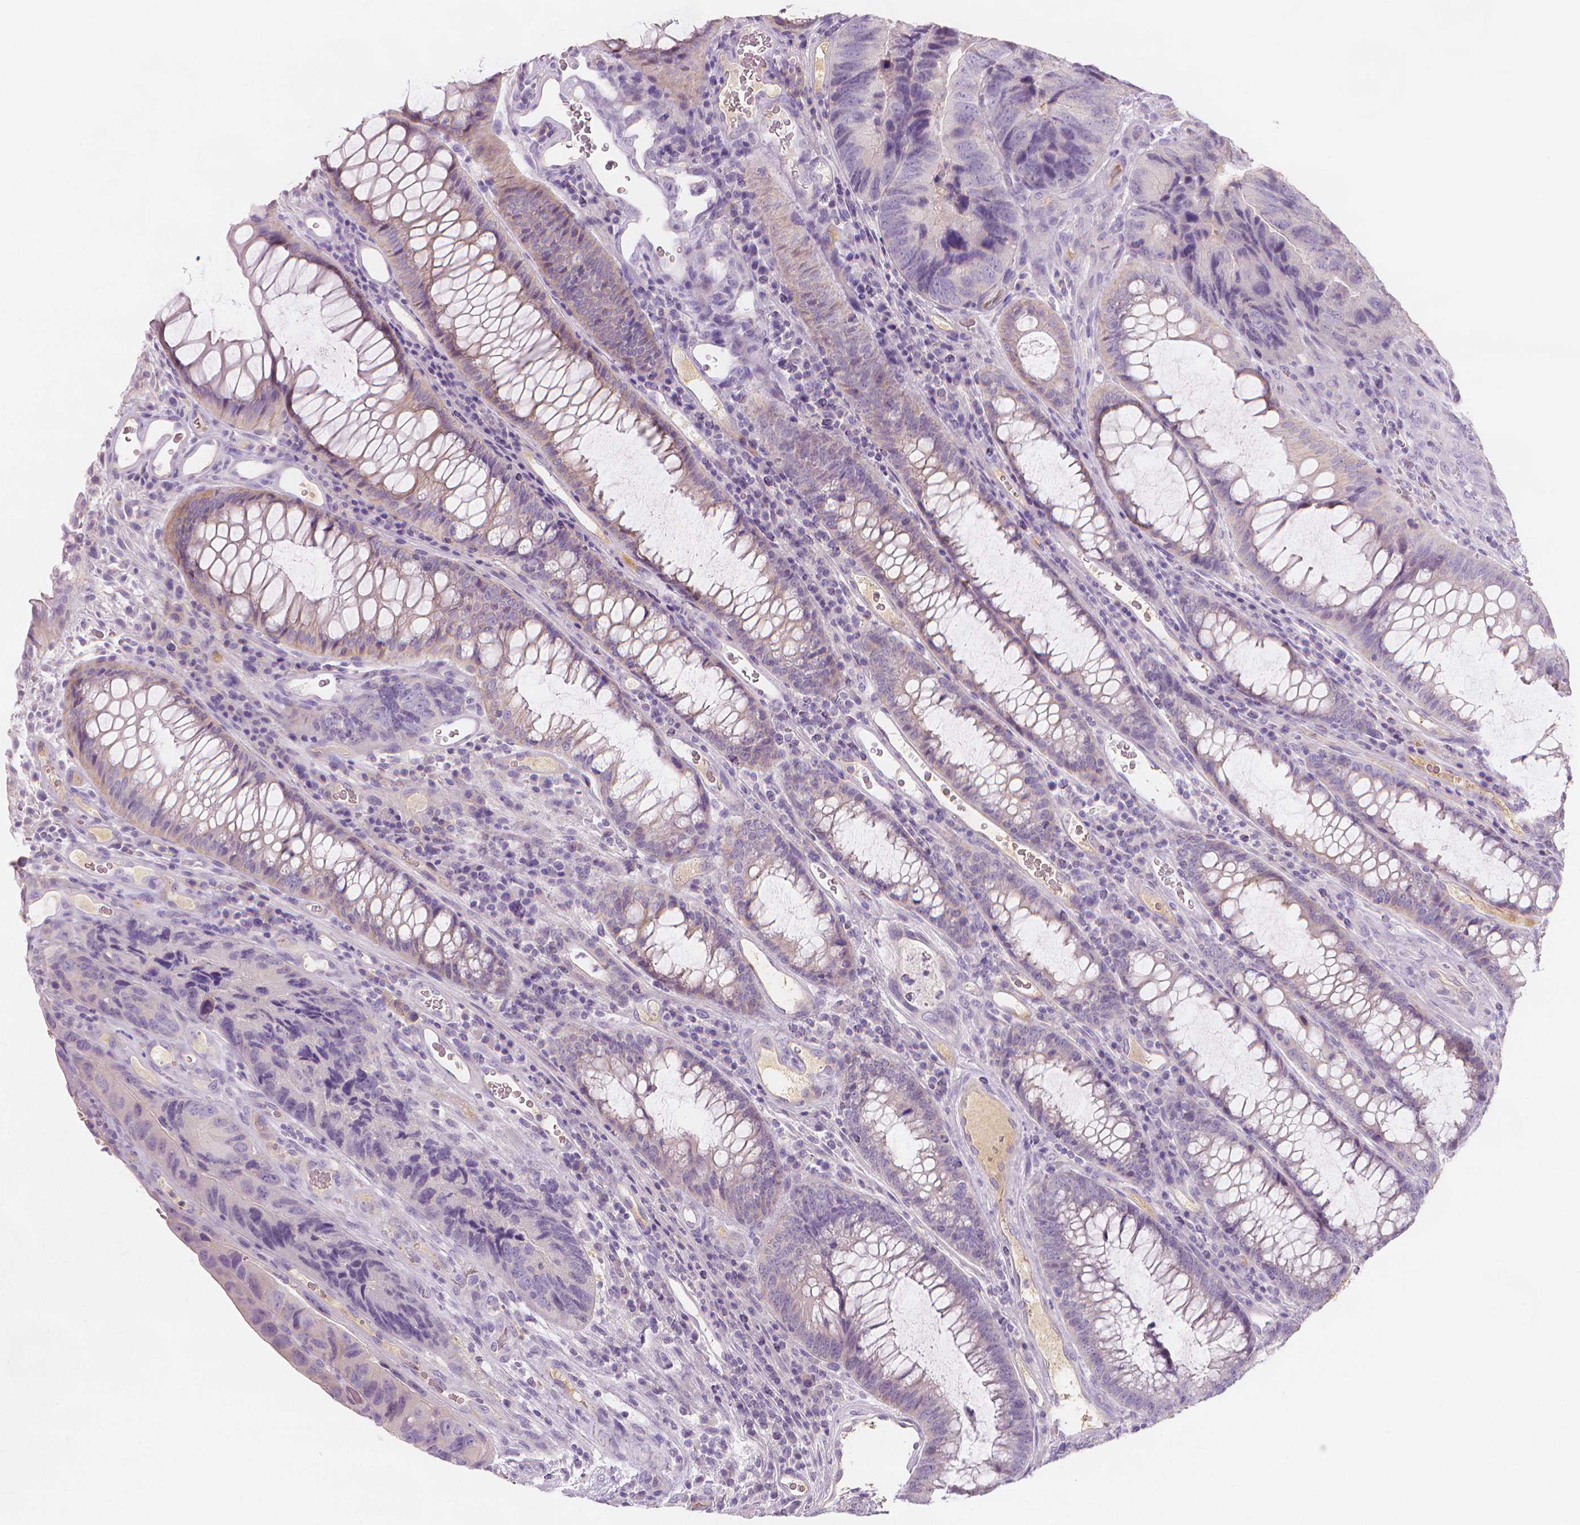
{"staining": {"intensity": "negative", "quantity": "none", "location": "none"}, "tissue": "colorectal cancer", "cell_type": "Tumor cells", "image_type": "cancer", "snomed": [{"axis": "morphology", "description": "Adenocarcinoma, NOS"}, {"axis": "topography", "description": "Colon"}], "caption": "Immunohistochemistry of human adenocarcinoma (colorectal) shows no staining in tumor cells.", "gene": "APOA4", "patient": {"sex": "female", "age": 67}}